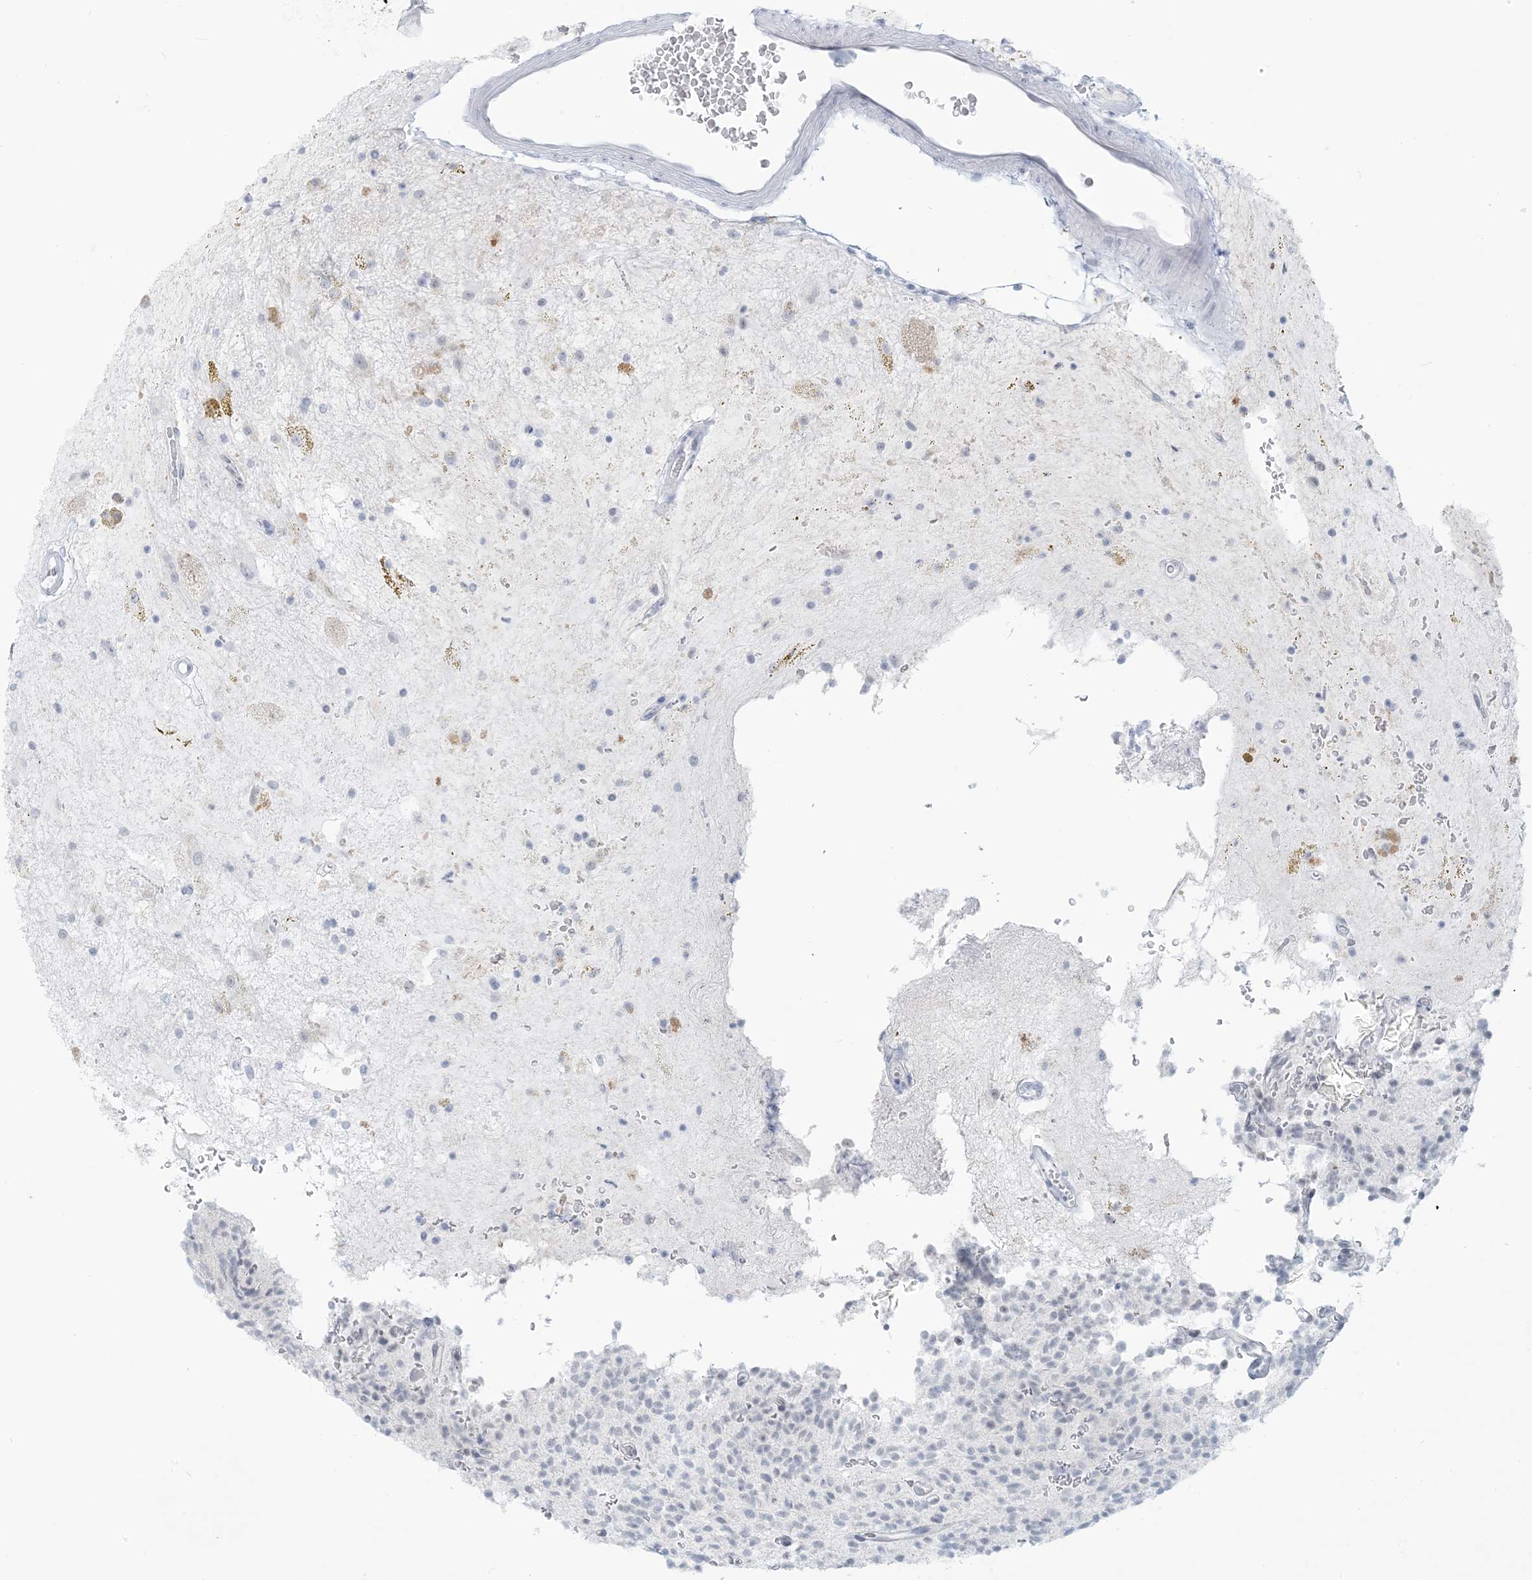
{"staining": {"intensity": "negative", "quantity": "none", "location": "none"}, "tissue": "glioma", "cell_type": "Tumor cells", "image_type": "cancer", "snomed": [{"axis": "morphology", "description": "Glioma, malignant, High grade"}, {"axis": "topography", "description": "Brain"}], "caption": "DAB immunohistochemical staining of human malignant glioma (high-grade) demonstrates no significant positivity in tumor cells.", "gene": "SCML1", "patient": {"sex": "male", "age": 34}}